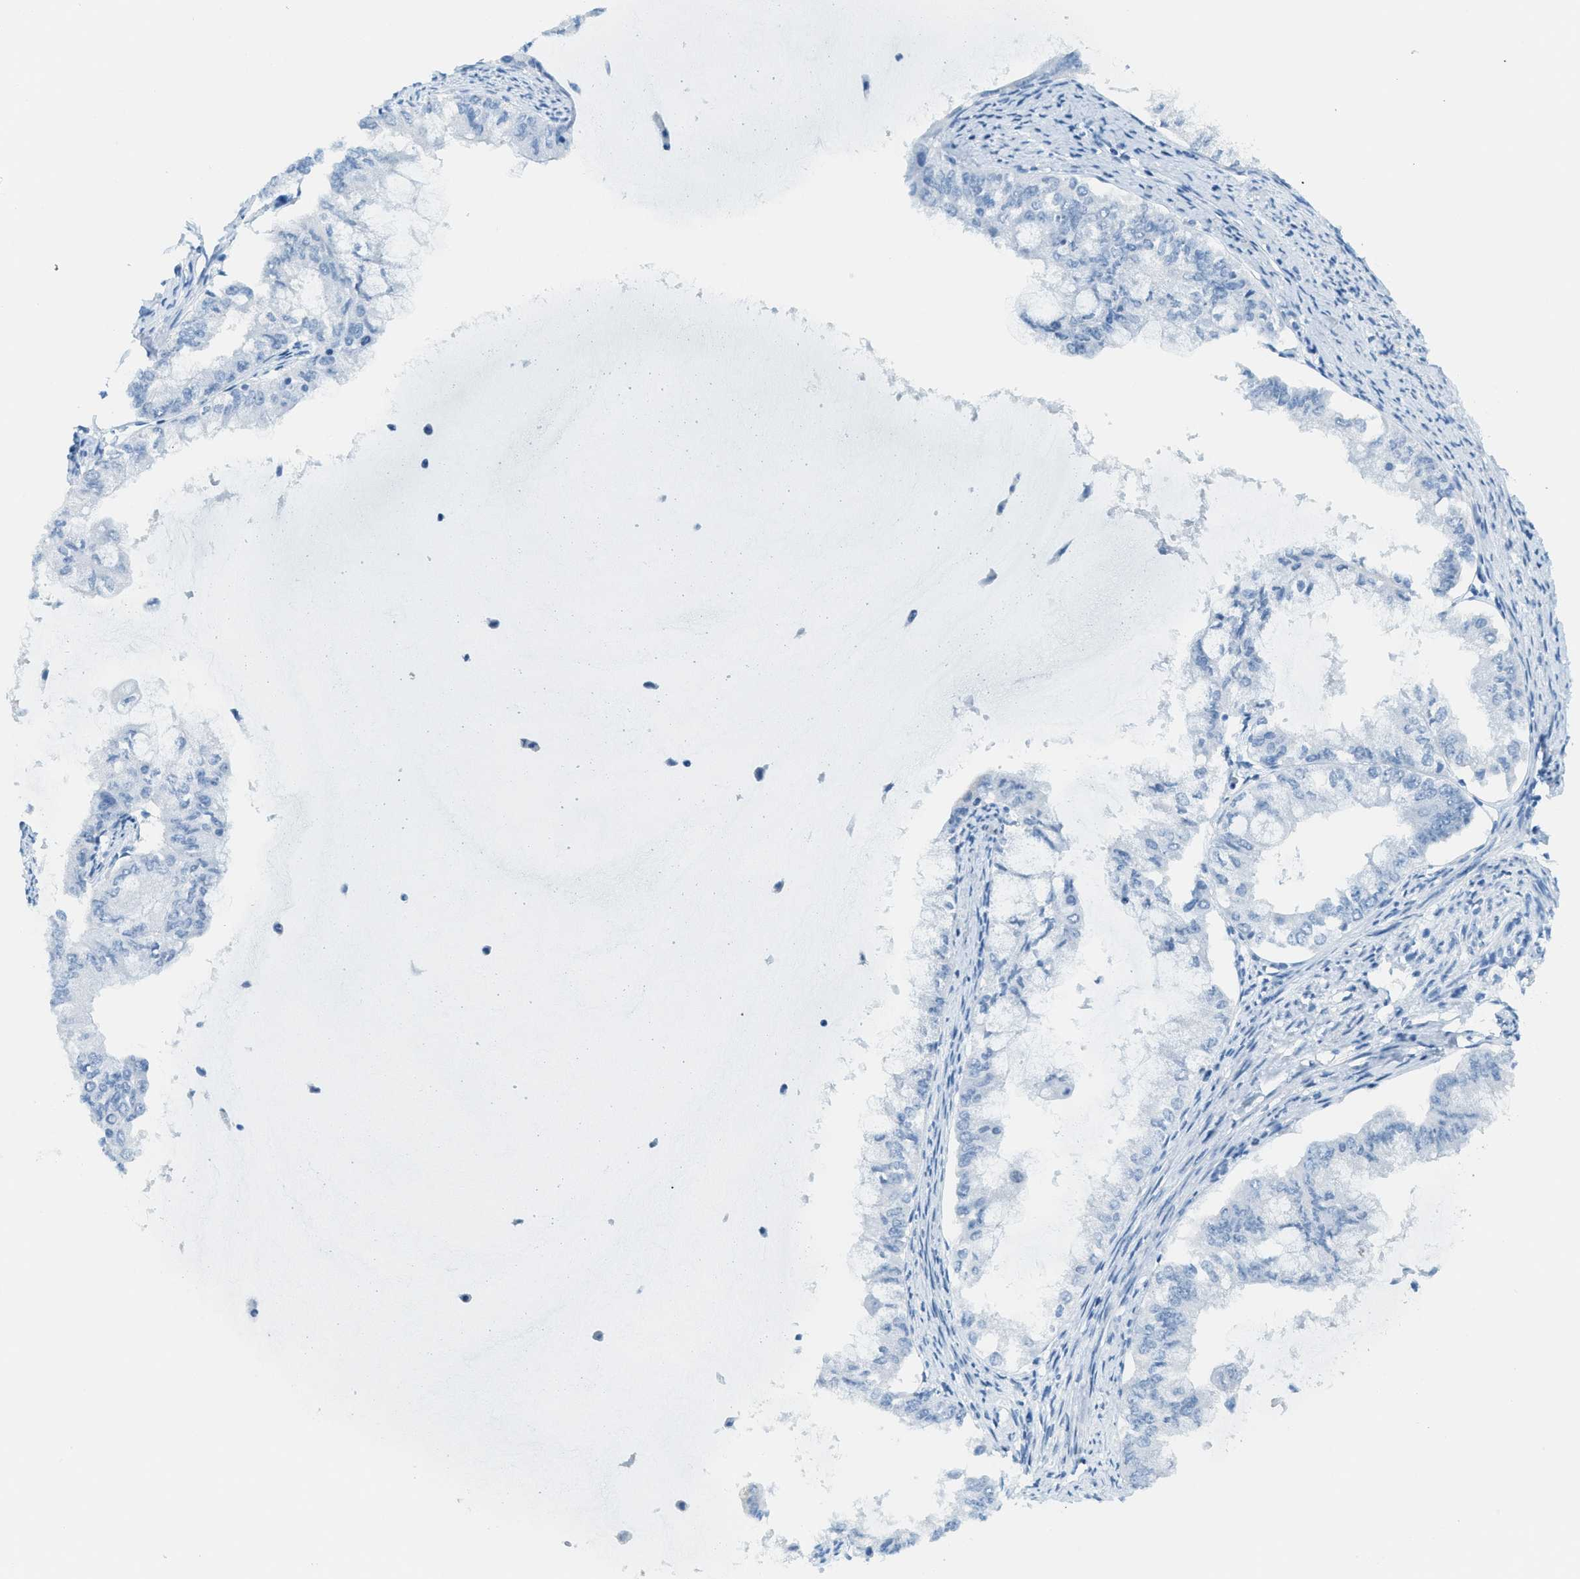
{"staining": {"intensity": "negative", "quantity": "none", "location": "none"}, "tissue": "endometrial cancer", "cell_type": "Tumor cells", "image_type": "cancer", "snomed": [{"axis": "morphology", "description": "Adenocarcinoma, NOS"}, {"axis": "topography", "description": "Endometrium"}], "caption": "A histopathology image of endometrial cancer stained for a protein exhibits no brown staining in tumor cells.", "gene": "PPBP", "patient": {"sex": "female", "age": 86}}